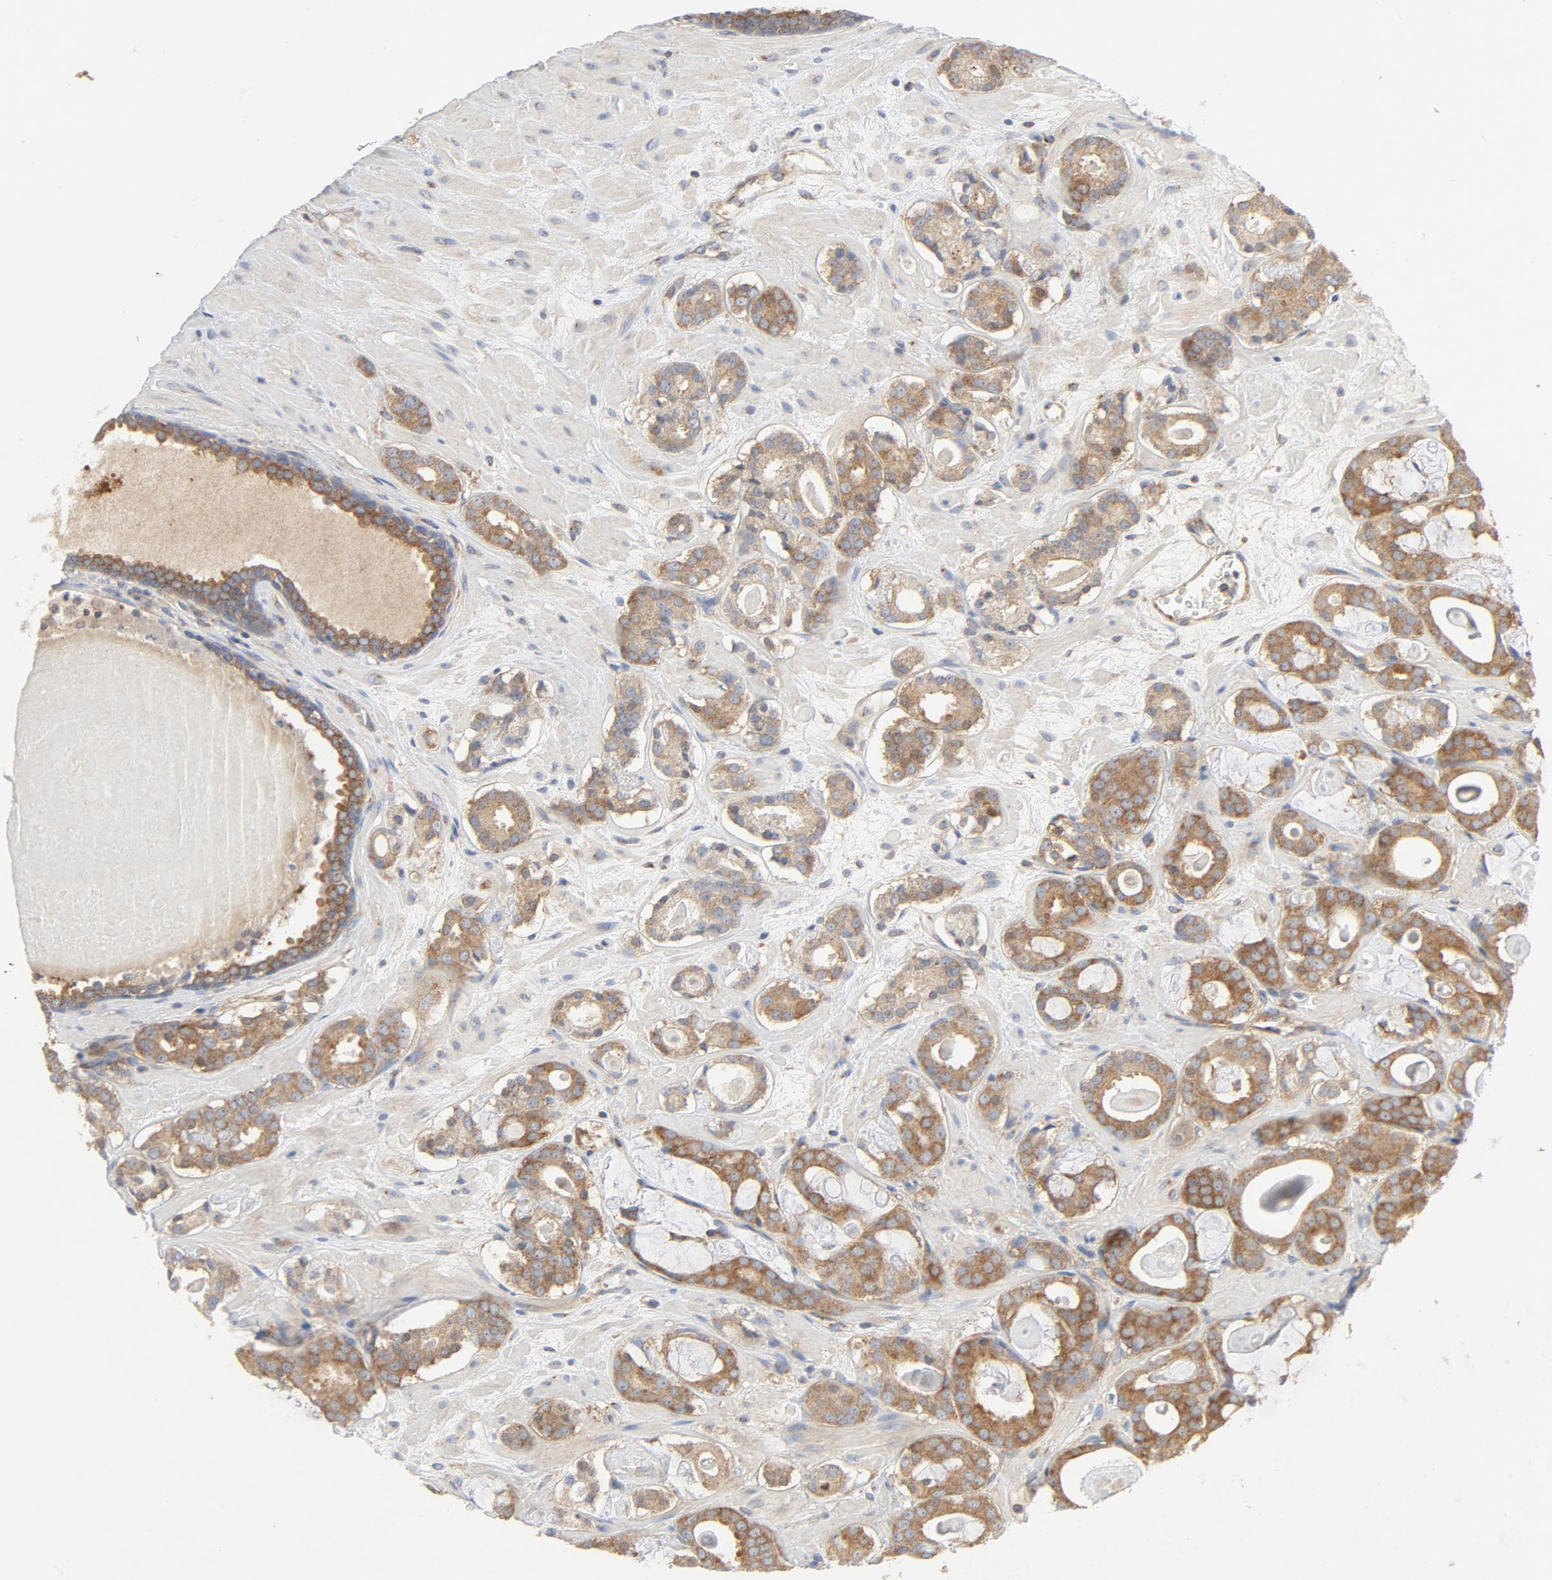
{"staining": {"intensity": "moderate", "quantity": ">75%", "location": "cytoplasmic/membranous"}, "tissue": "prostate cancer", "cell_type": "Tumor cells", "image_type": "cancer", "snomed": [{"axis": "morphology", "description": "Adenocarcinoma, Low grade"}, {"axis": "topography", "description": "Prostate"}], "caption": "Immunohistochemistry (IHC) staining of prostate cancer, which exhibits medium levels of moderate cytoplasmic/membranous expression in about >75% of tumor cells indicating moderate cytoplasmic/membranous protein staining. The staining was performed using DAB (brown) for protein detection and nuclei were counterstained in hematoxylin (blue).", "gene": "RABEP1", "patient": {"sex": "male", "age": 57}}